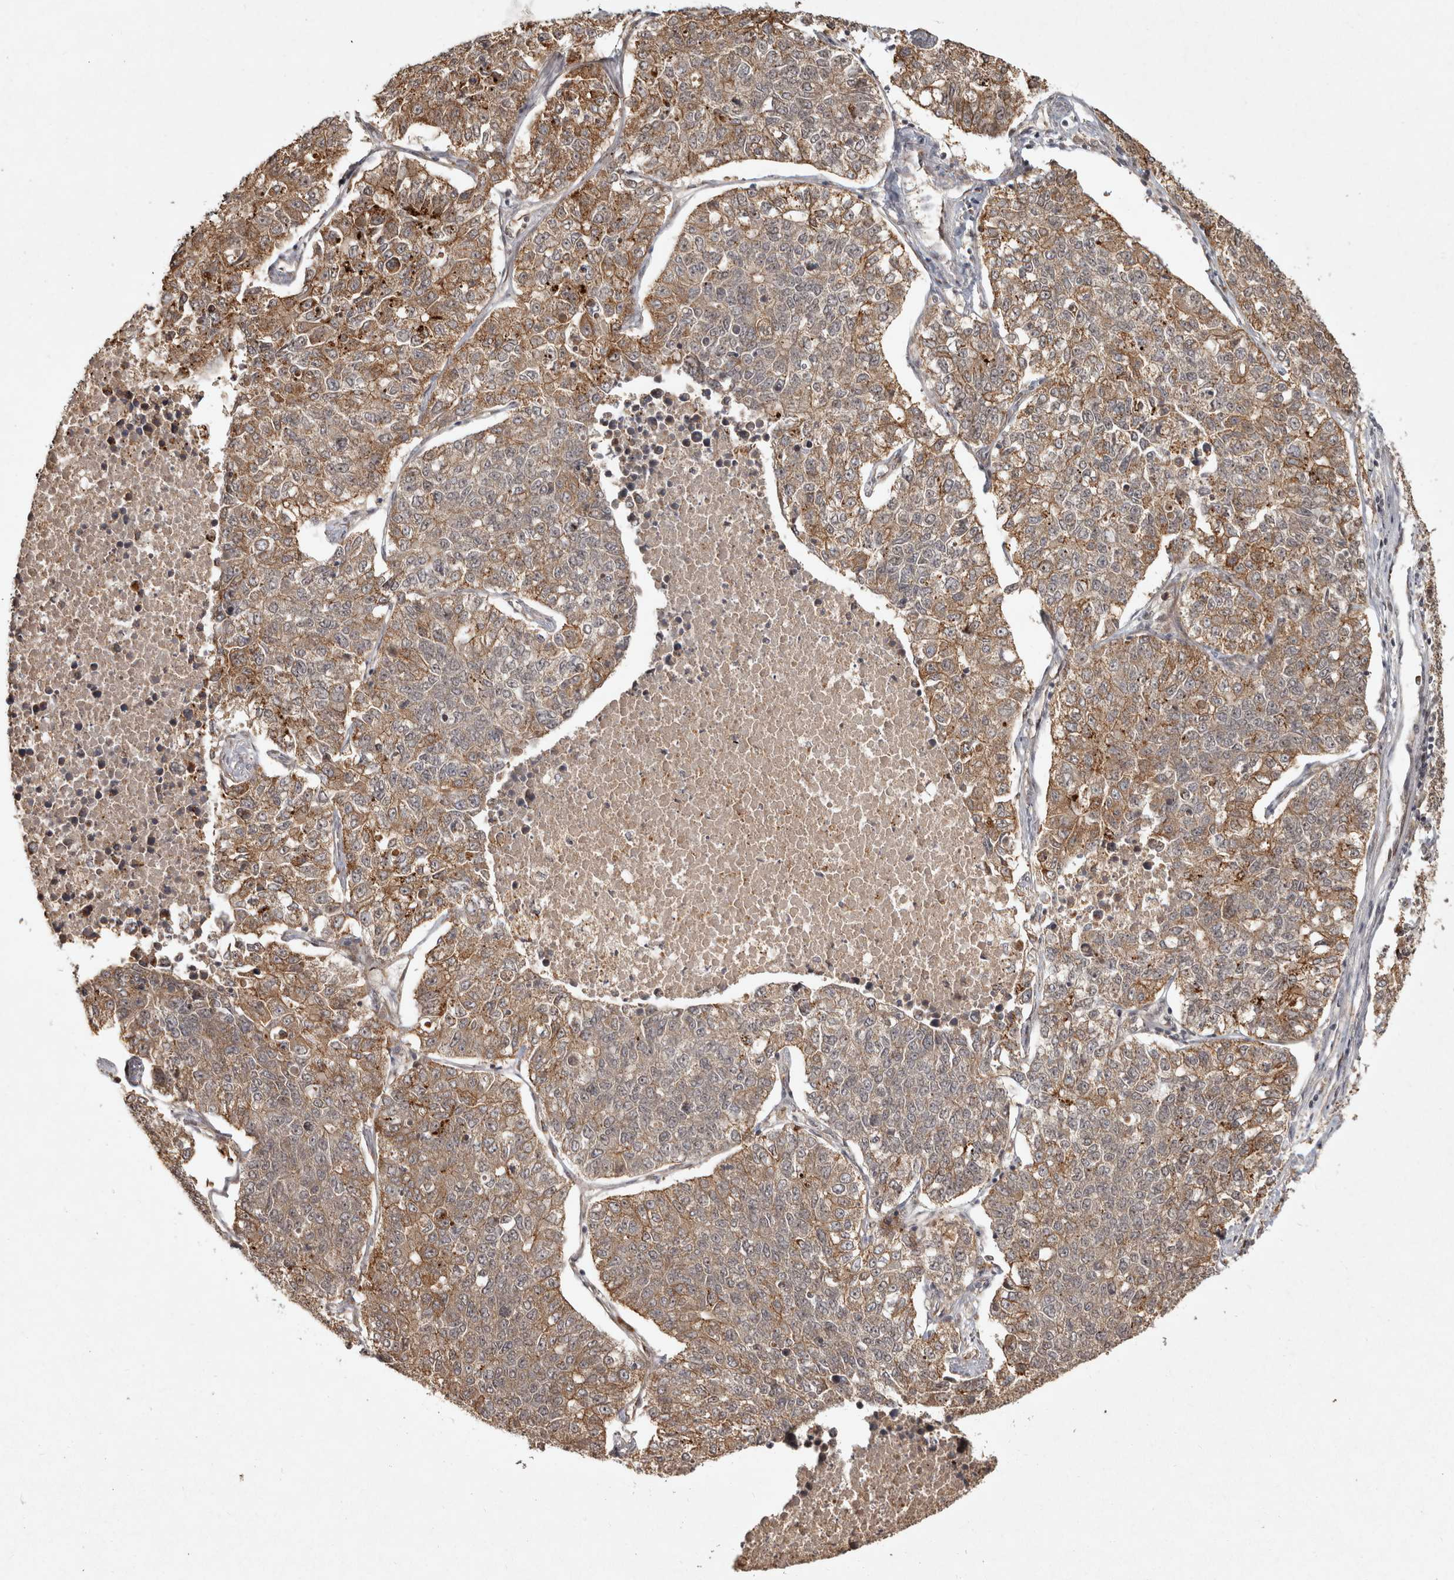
{"staining": {"intensity": "moderate", "quantity": "25%-75%", "location": "cytoplasmic/membranous"}, "tissue": "lung cancer", "cell_type": "Tumor cells", "image_type": "cancer", "snomed": [{"axis": "morphology", "description": "Adenocarcinoma, NOS"}, {"axis": "topography", "description": "Lung"}], "caption": "DAB (3,3'-diaminobenzidine) immunohistochemical staining of human lung adenocarcinoma exhibits moderate cytoplasmic/membranous protein expression in about 25%-75% of tumor cells.", "gene": "CAMSAP2", "patient": {"sex": "male", "age": 49}}